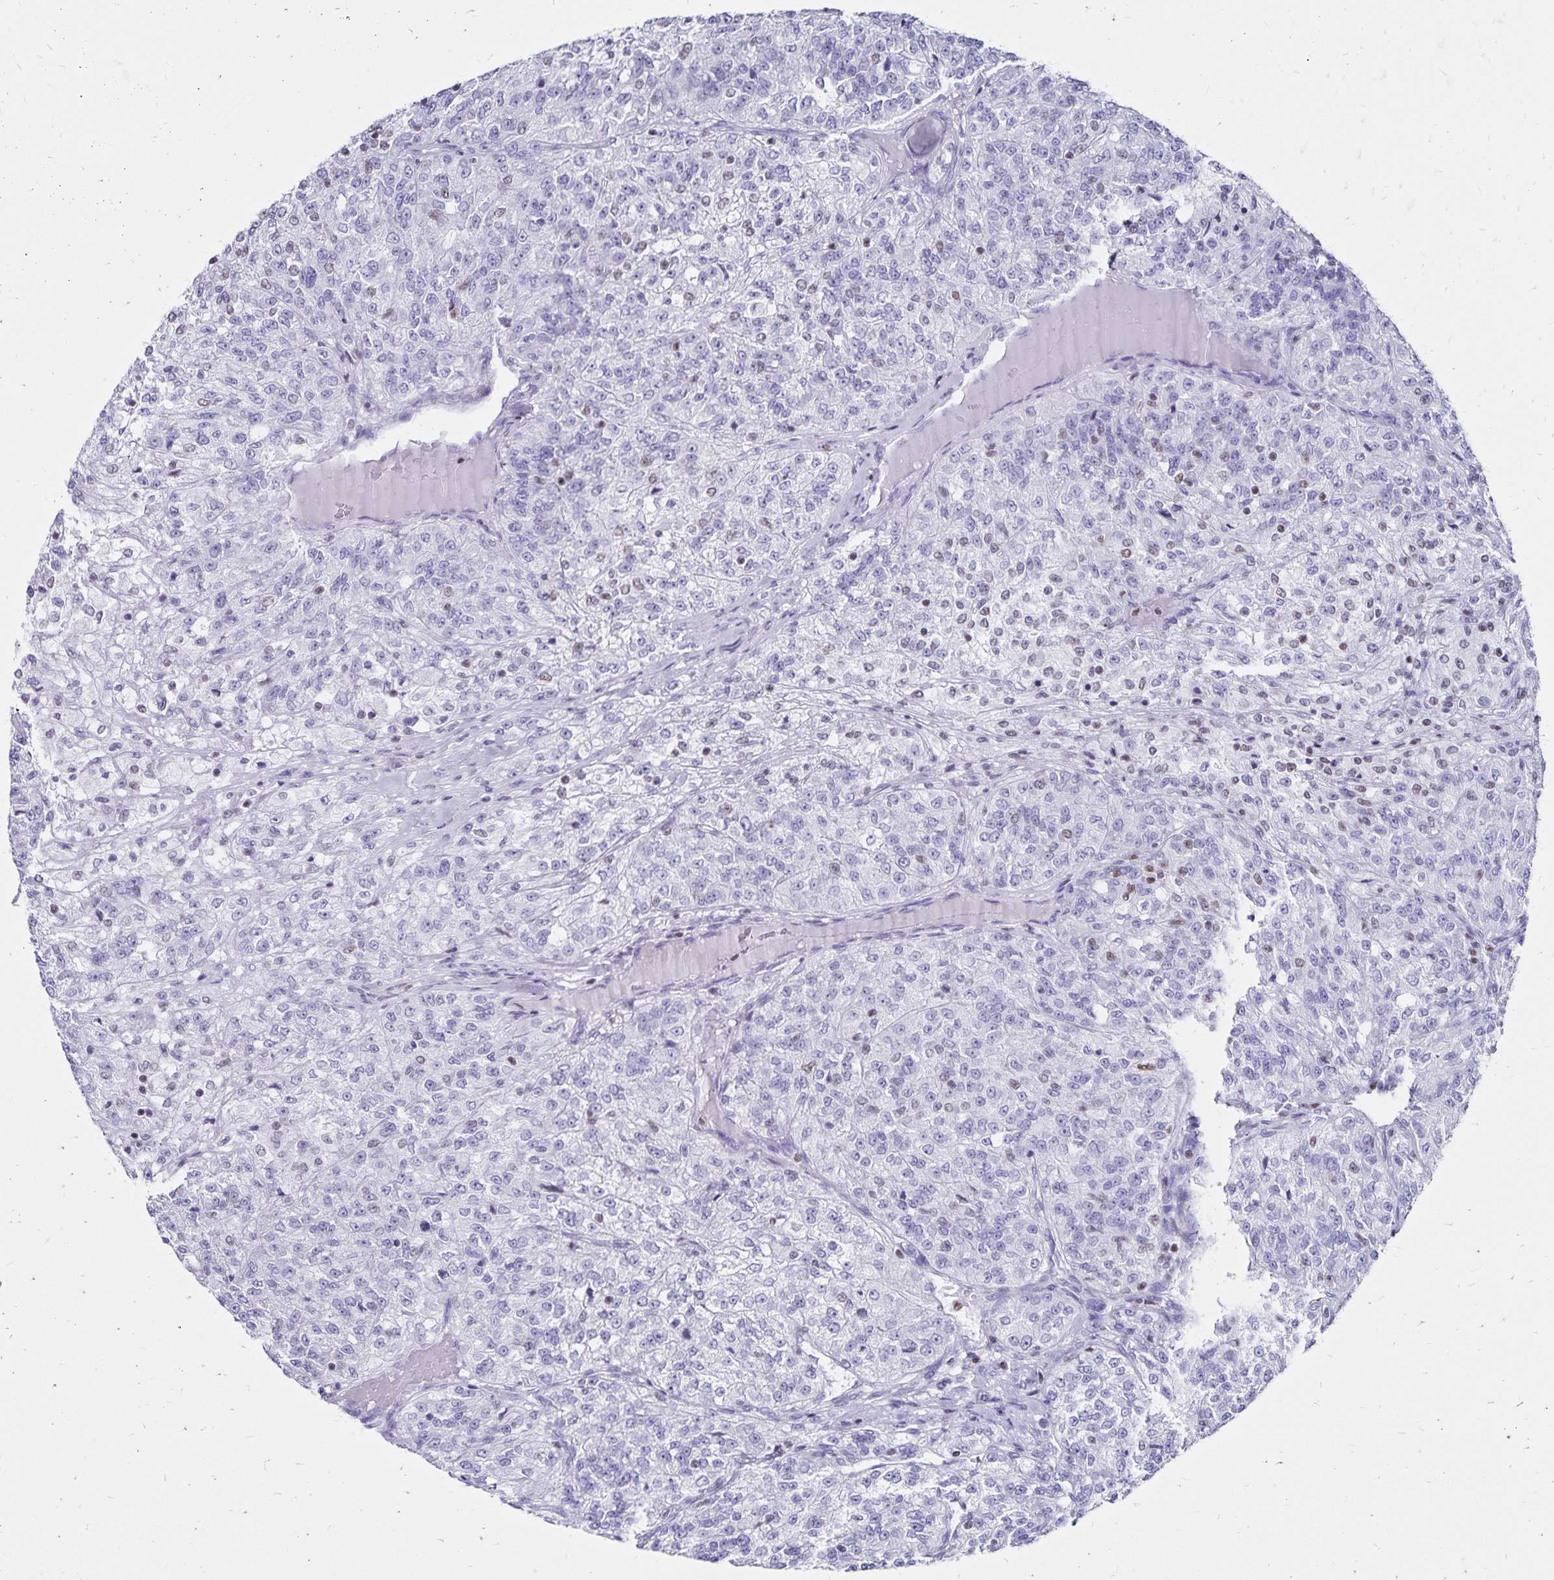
{"staining": {"intensity": "negative", "quantity": "none", "location": "none"}, "tissue": "renal cancer", "cell_type": "Tumor cells", "image_type": "cancer", "snomed": [{"axis": "morphology", "description": "Adenocarcinoma, NOS"}, {"axis": "topography", "description": "Kidney"}], "caption": "Human renal cancer (adenocarcinoma) stained for a protein using immunohistochemistry demonstrates no expression in tumor cells.", "gene": "IKZF1", "patient": {"sex": "female", "age": 63}}